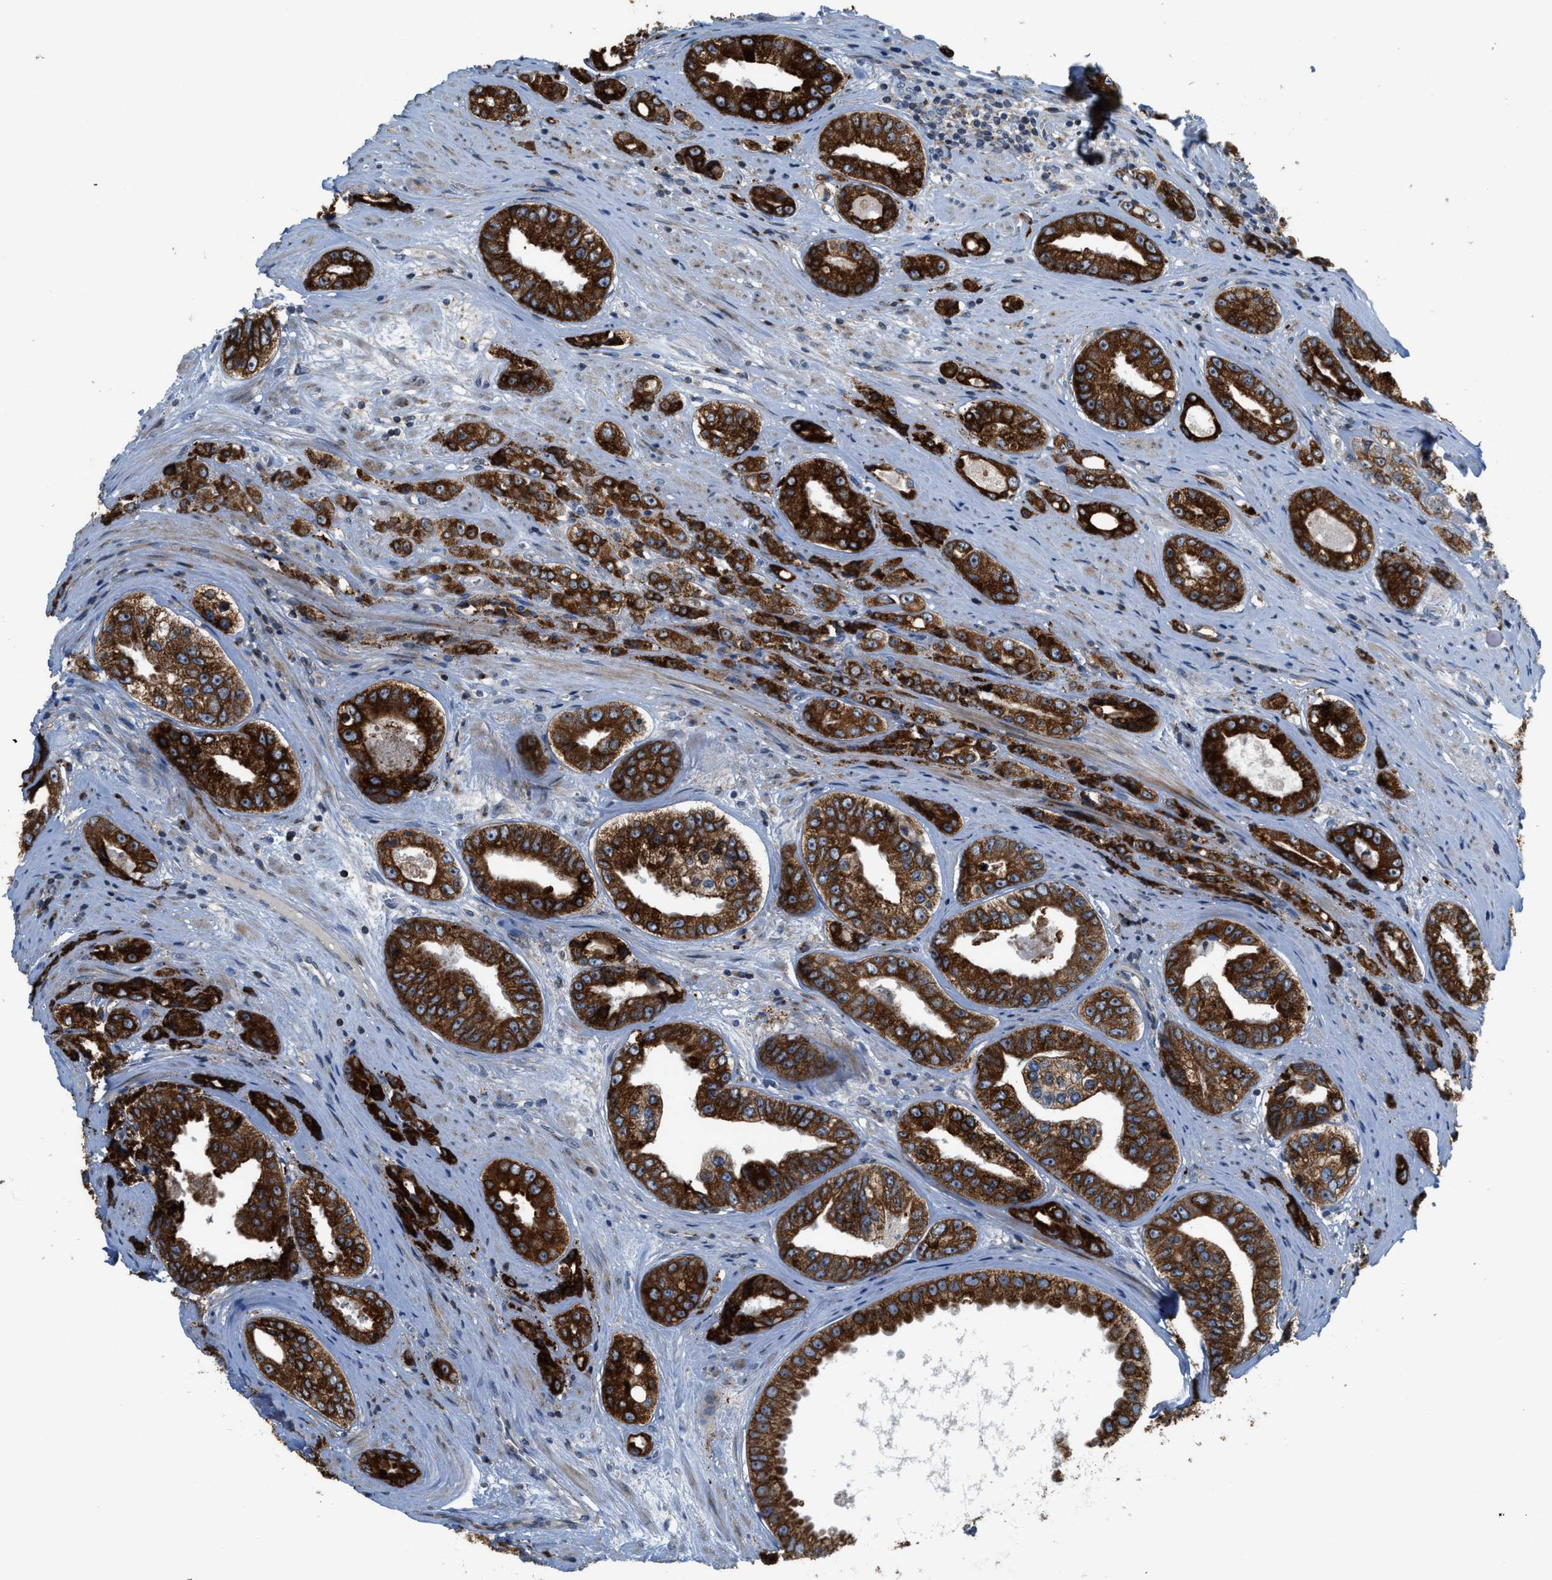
{"staining": {"intensity": "strong", "quantity": ">75%", "location": "cytoplasmic/membranous"}, "tissue": "prostate cancer", "cell_type": "Tumor cells", "image_type": "cancer", "snomed": [{"axis": "morphology", "description": "Adenocarcinoma, High grade"}, {"axis": "topography", "description": "Prostate"}], "caption": "An image showing strong cytoplasmic/membranous expression in about >75% of tumor cells in prostate cancer (high-grade adenocarcinoma), as visualized by brown immunohistochemical staining.", "gene": "DIPK1A", "patient": {"sex": "male", "age": 61}}